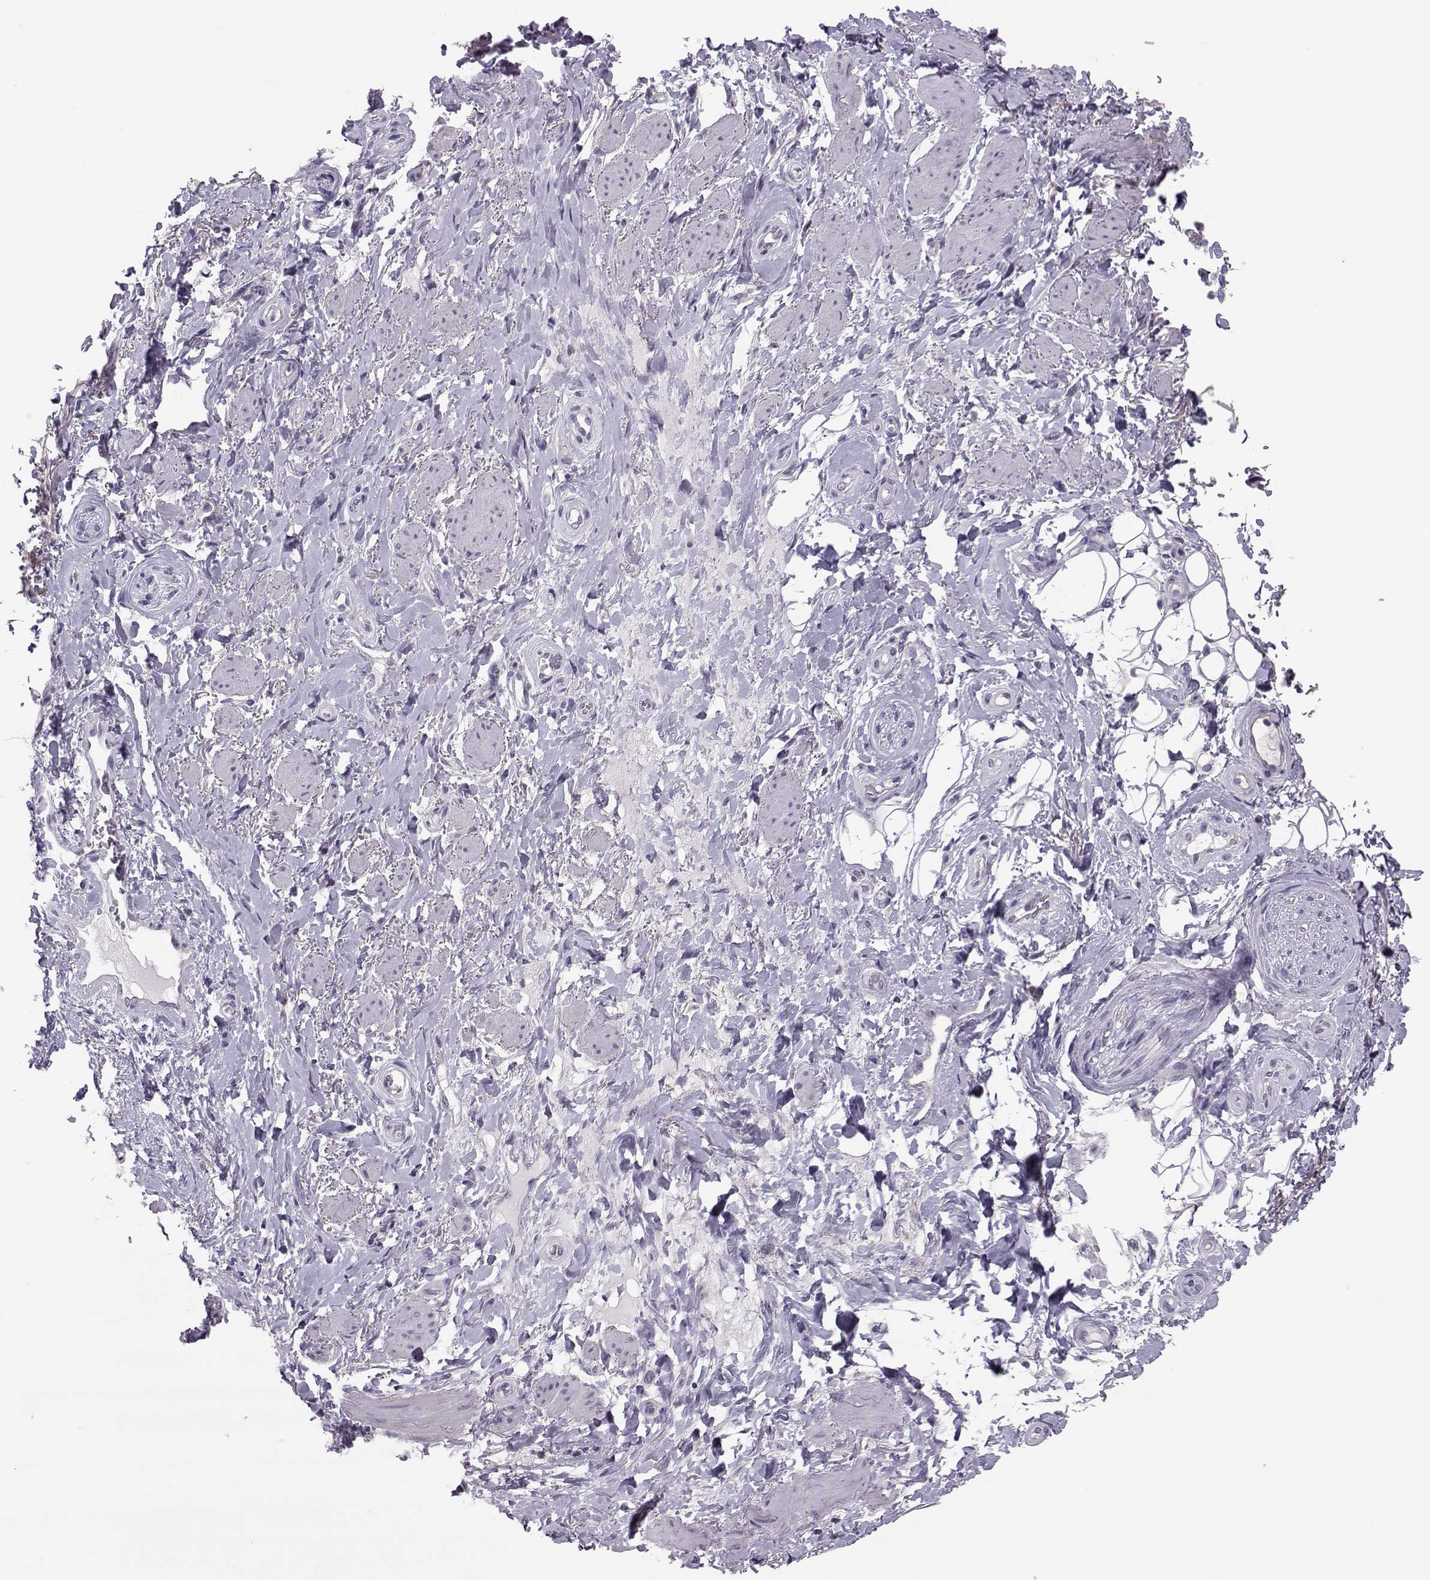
{"staining": {"intensity": "negative", "quantity": "none", "location": "none"}, "tissue": "adipose tissue", "cell_type": "Adipocytes", "image_type": "normal", "snomed": [{"axis": "morphology", "description": "Normal tissue, NOS"}, {"axis": "topography", "description": "Anal"}, {"axis": "topography", "description": "Peripheral nerve tissue"}], "caption": "Adipocytes show no significant protein staining in unremarkable adipose tissue.", "gene": "DNAAF1", "patient": {"sex": "male", "age": 53}}